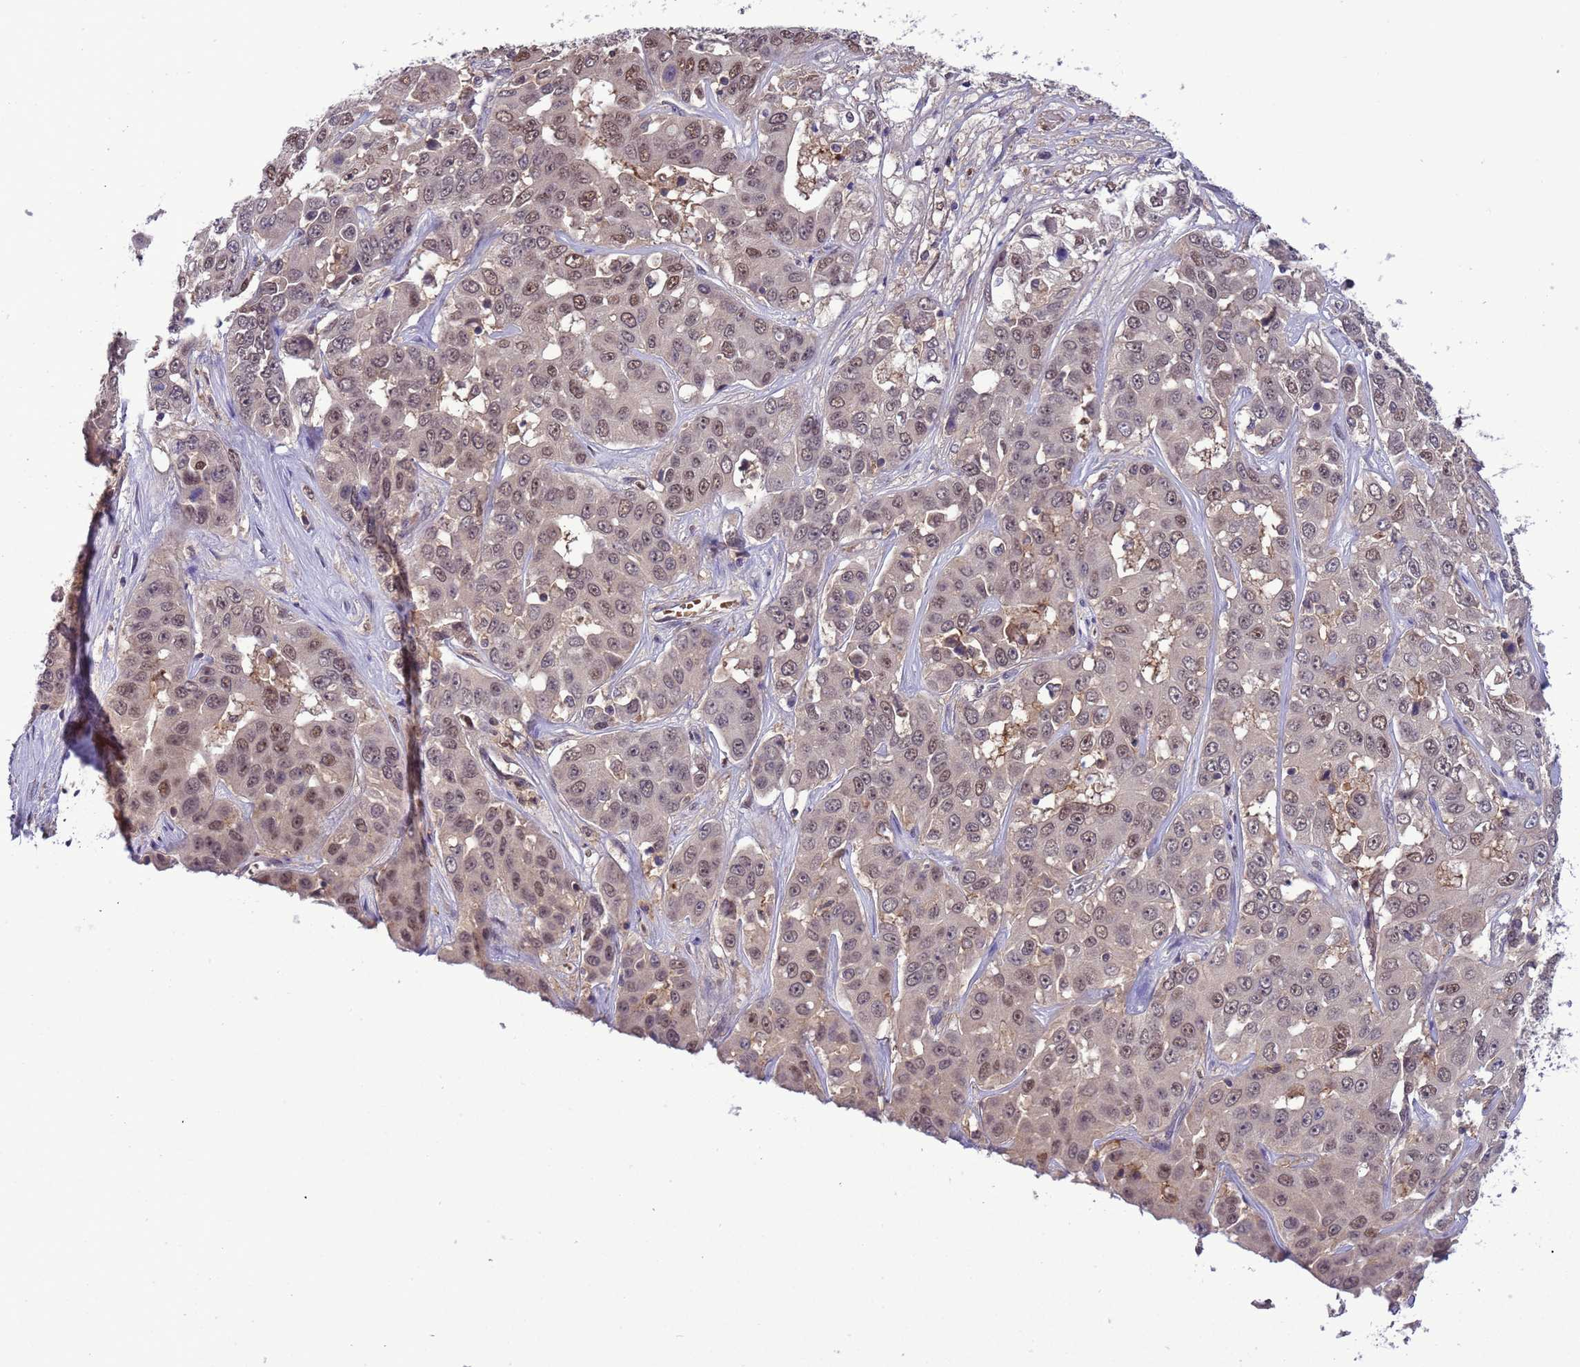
{"staining": {"intensity": "moderate", "quantity": "<25%", "location": "nuclear"}, "tissue": "liver cancer", "cell_type": "Tumor cells", "image_type": "cancer", "snomed": [{"axis": "morphology", "description": "Cholangiocarcinoma"}, {"axis": "topography", "description": "Liver"}], "caption": "A brown stain shows moderate nuclear positivity of a protein in liver cancer (cholangiocarcinoma) tumor cells. The protein is shown in brown color, while the nuclei are stained blue.", "gene": "CD53", "patient": {"sex": "female", "age": 52}}